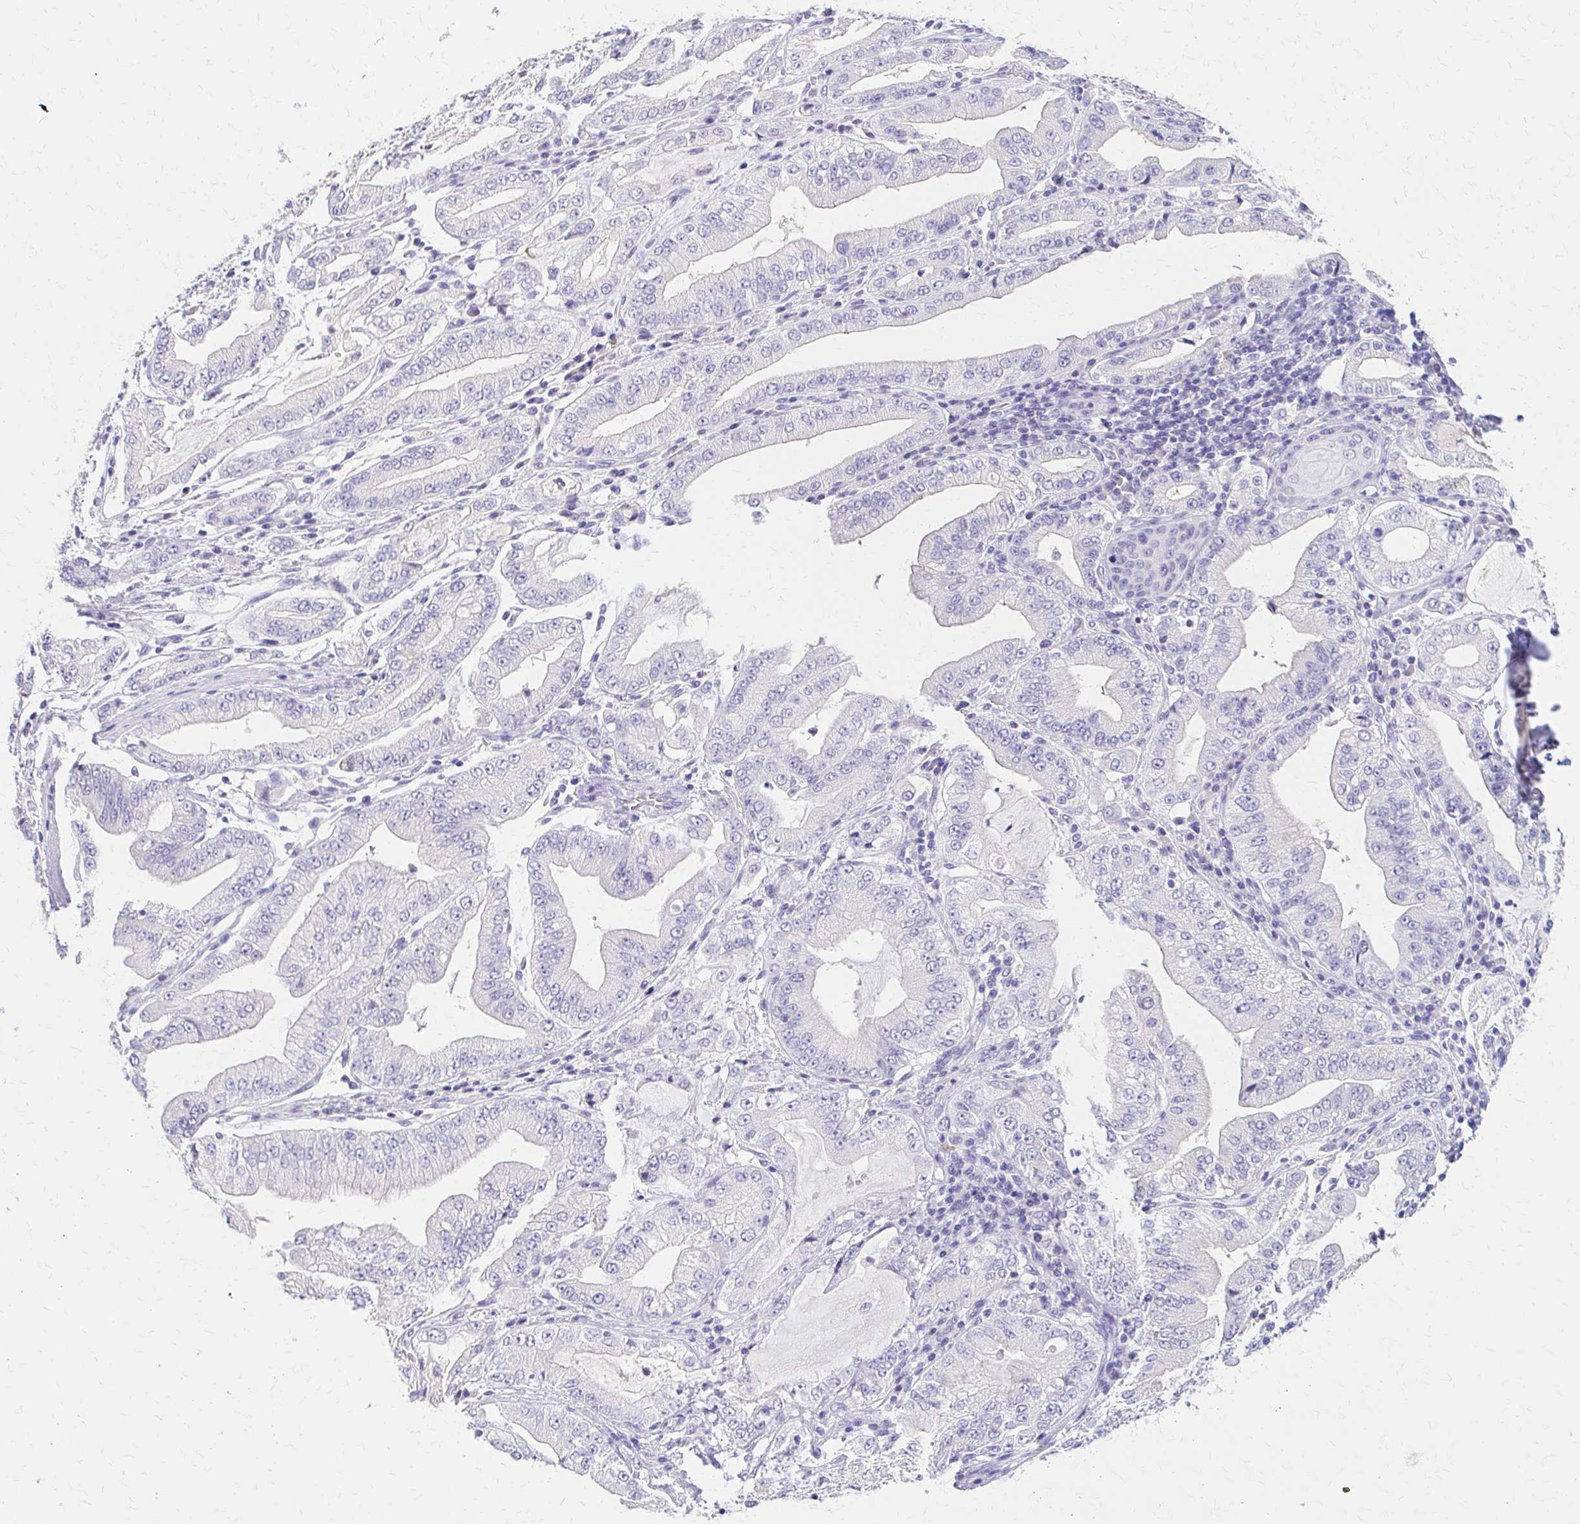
{"staining": {"intensity": "negative", "quantity": "none", "location": "none"}, "tissue": "stomach cancer", "cell_type": "Tumor cells", "image_type": "cancer", "snomed": [{"axis": "morphology", "description": "Adenocarcinoma, NOS"}, {"axis": "topography", "description": "Stomach, upper"}], "caption": "Stomach cancer (adenocarcinoma) stained for a protein using immunohistochemistry (IHC) exhibits no expression tumor cells.", "gene": "AZGP1", "patient": {"sex": "female", "age": 74}}